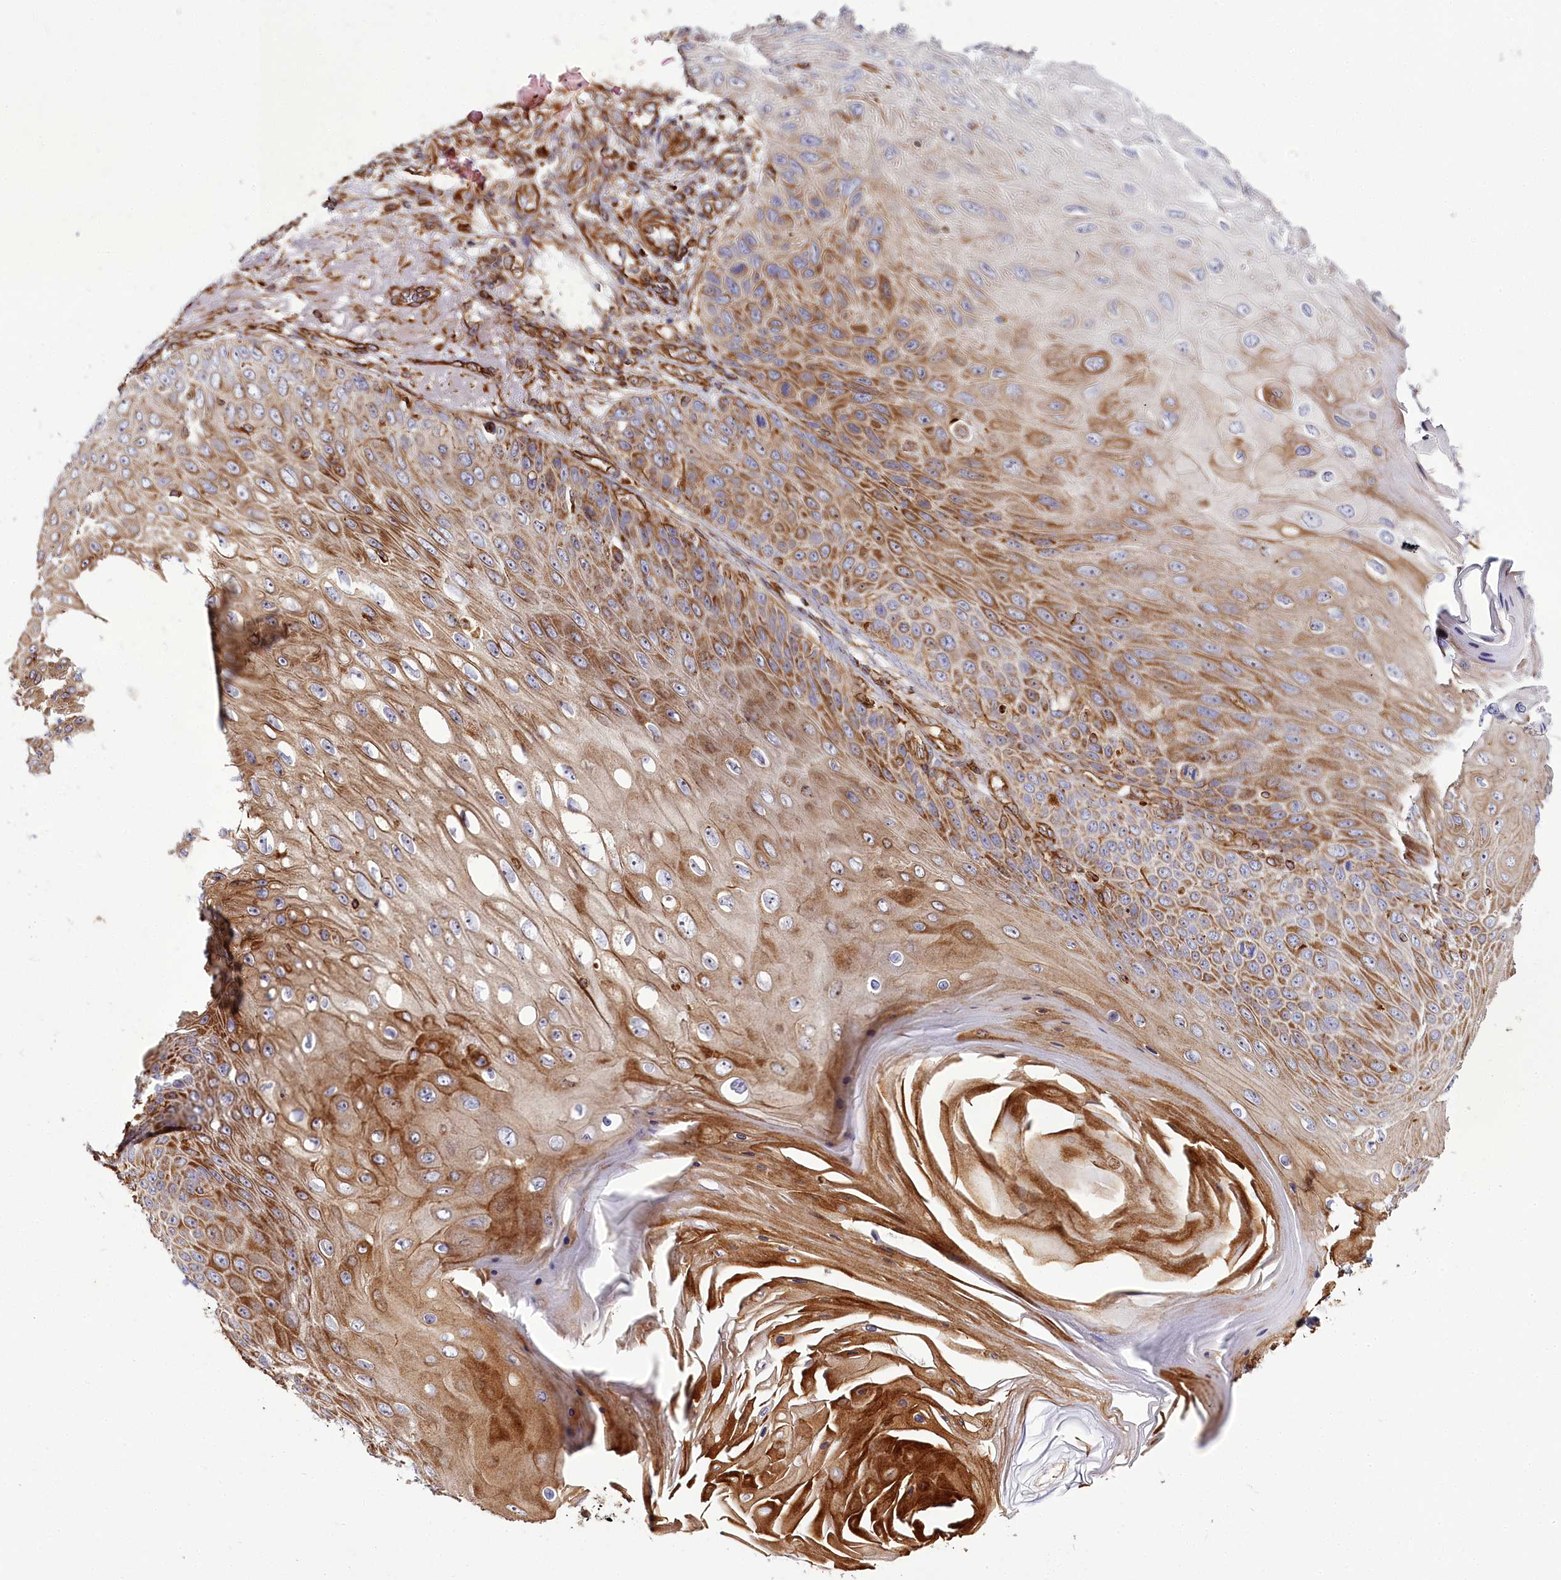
{"staining": {"intensity": "strong", "quantity": "25%-75%", "location": "cytoplasmic/membranous"}, "tissue": "skin cancer", "cell_type": "Tumor cells", "image_type": "cancer", "snomed": [{"axis": "morphology", "description": "Squamous cell carcinoma, NOS"}, {"axis": "topography", "description": "Skin"}], "caption": "Skin cancer was stained to show a protein in brown. There is high levels of strong cytoplasmic/membranous positivity in about 25%-75% of tumor cells. Immunohistochemistry stains the protein in brown and the nuclei are stained blue.", "gene": "THUMPD3", "patient": {"sex": "female", "age": 88}}